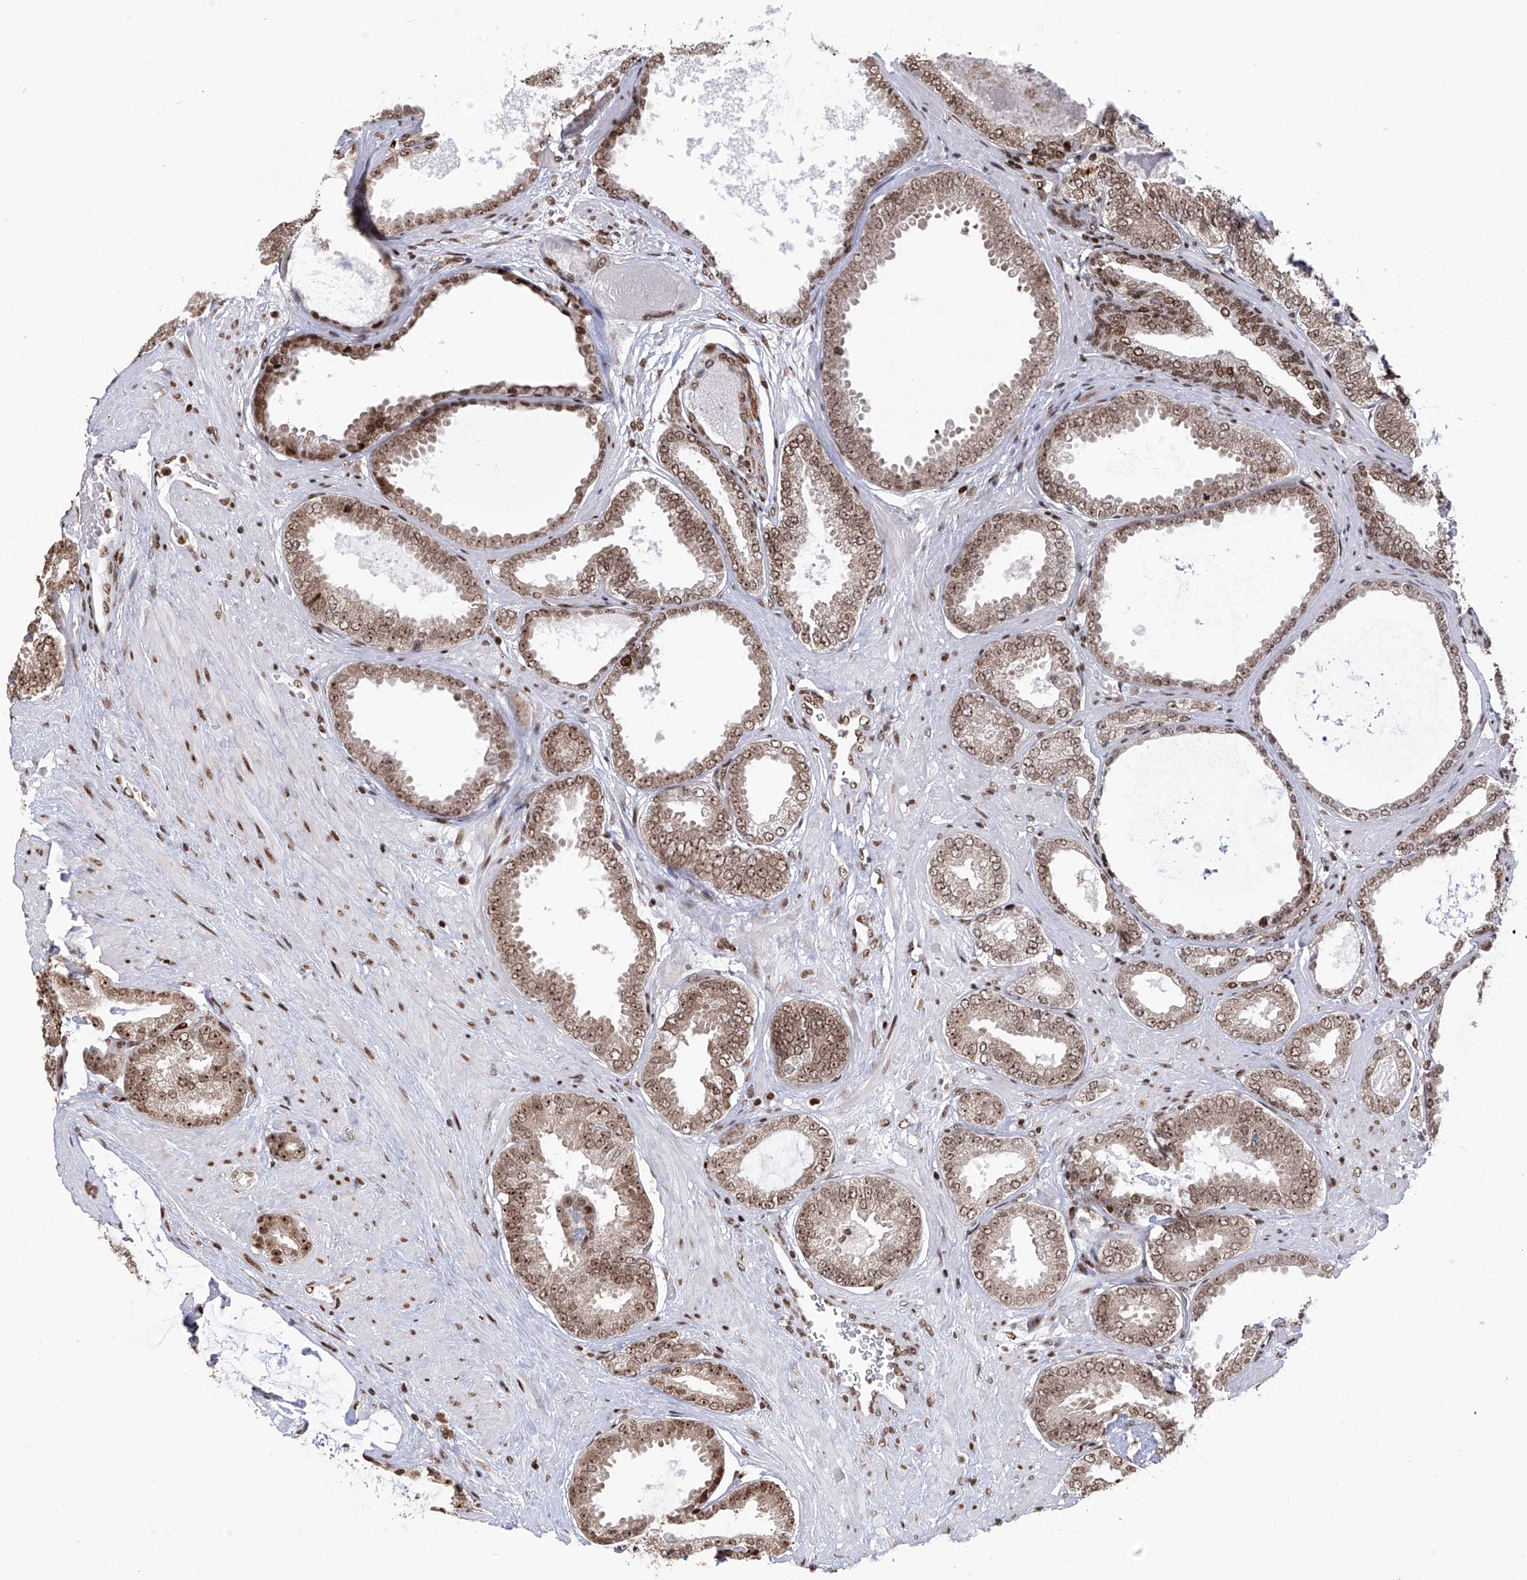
{"staining": {"intensity": "moderate", "quantity": ">75%", "location": "nuclear"}, "tissue": "prostate cancer", "cell_type": "Tumor cells", "image_type": "cancer", "snomed": [{"axis": "morphology", "description": "Adenocarcinoma, Low grade"}, {"axis": "topography", "description": "Prostate"}], "caption": "This is a micrograph of immunohistochemistry (IHC) staining of prostate cancer (low-grade adenocarcinoma), which shows moderate staining in the nuclear of tumor cells.", "gene": "PAK1IP1", "patient": {"sex": "male", "age": 71}}